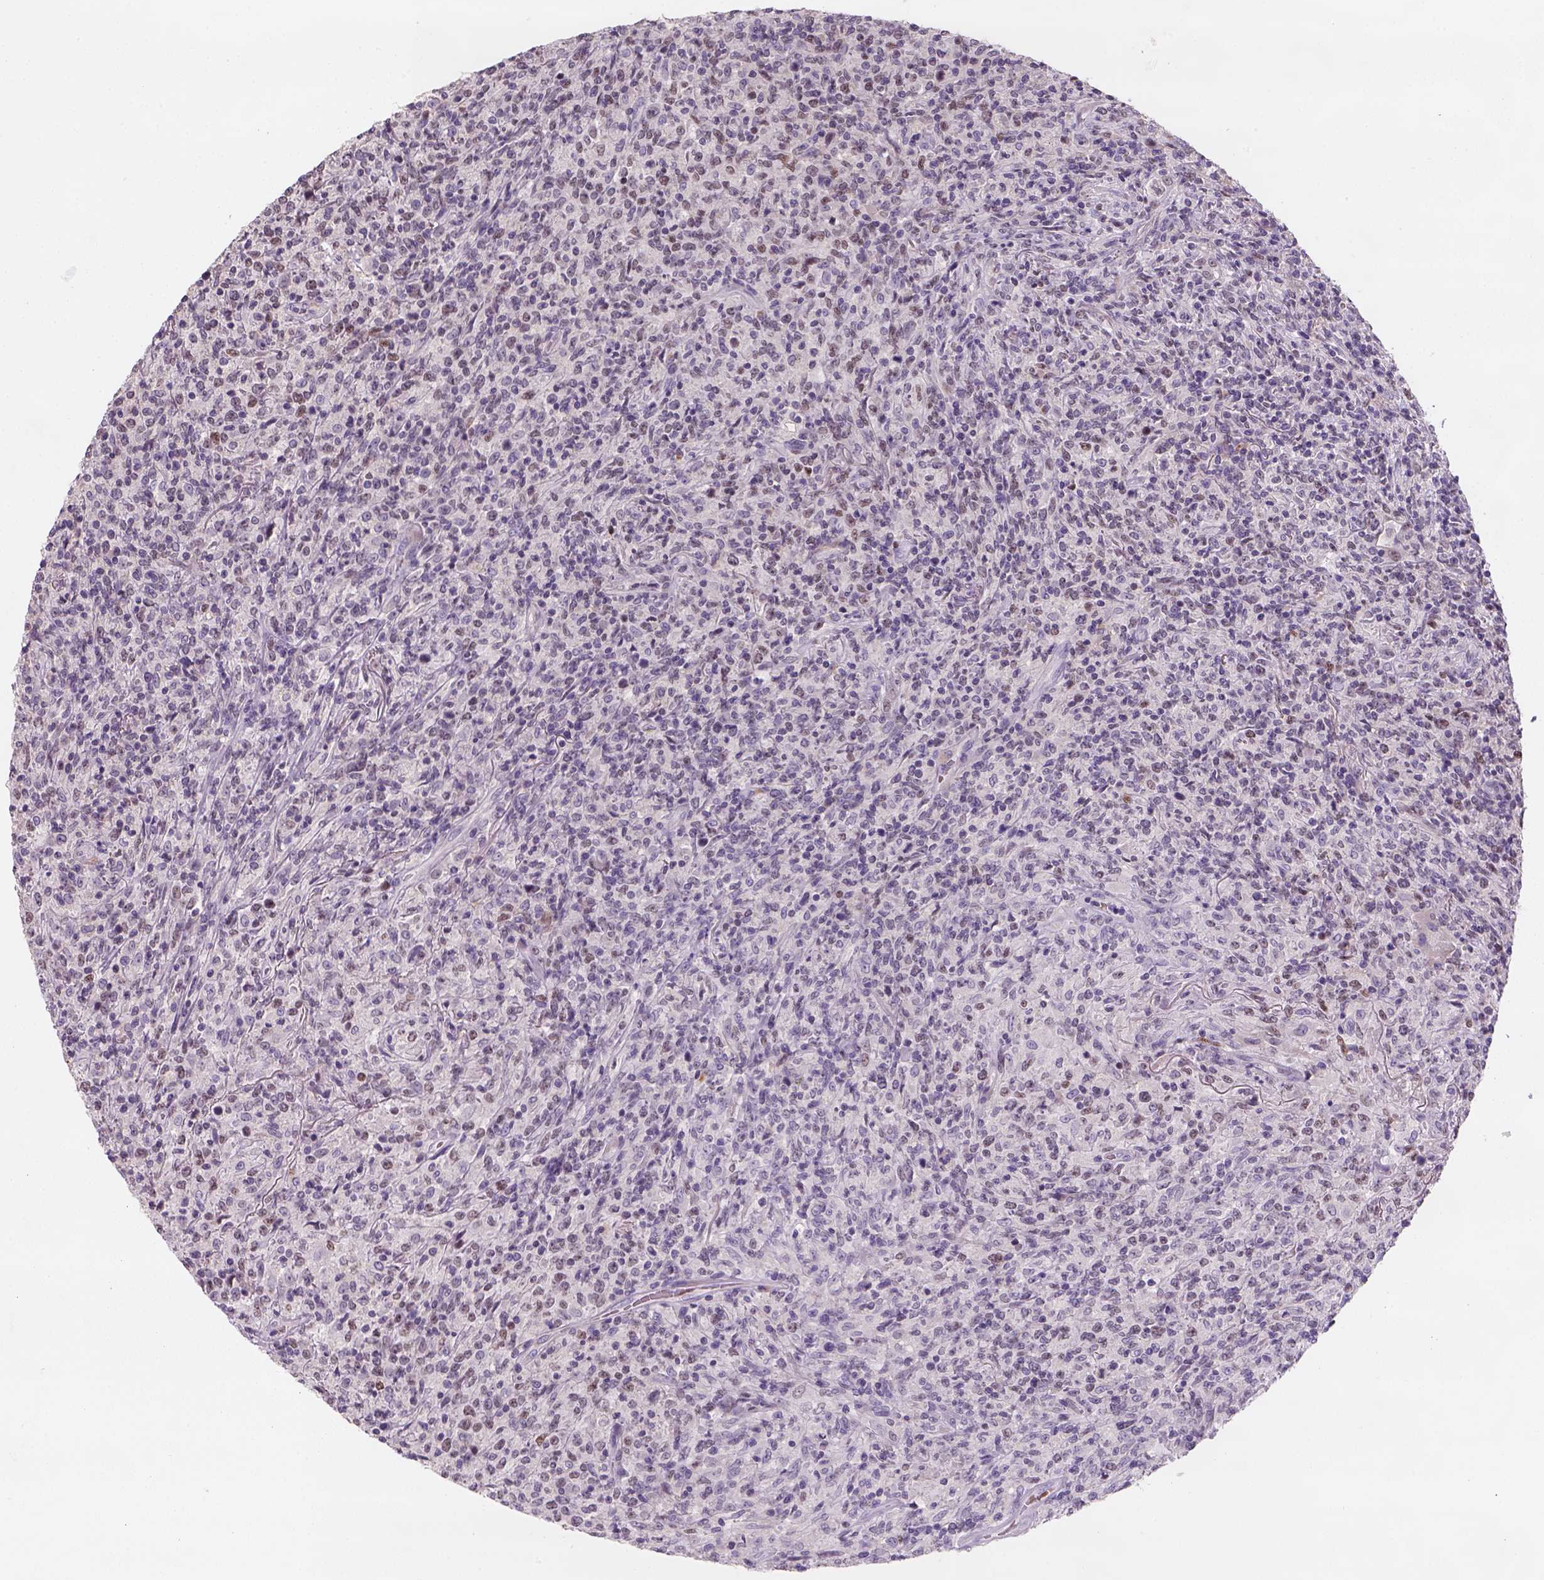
{"staining": {"intensity": "negative", "quantity": "none", "location": "none"}, "tissue": "lymphoma", "cell_type": "Tumor cells", "image_type": "cancer", "snomed": [{"axis": "morphology", "description": "Malignant lymphoma, non-Hodgkin's type, High grade"}, {"axis": "topography", "description": "Lung"}], "caption": "A histopathology image of lymphoma stained for a protein displays no brown staining in tumor cells.", "gene": "ZMAT4", "patient": {"sex": "male", "age": 79}}